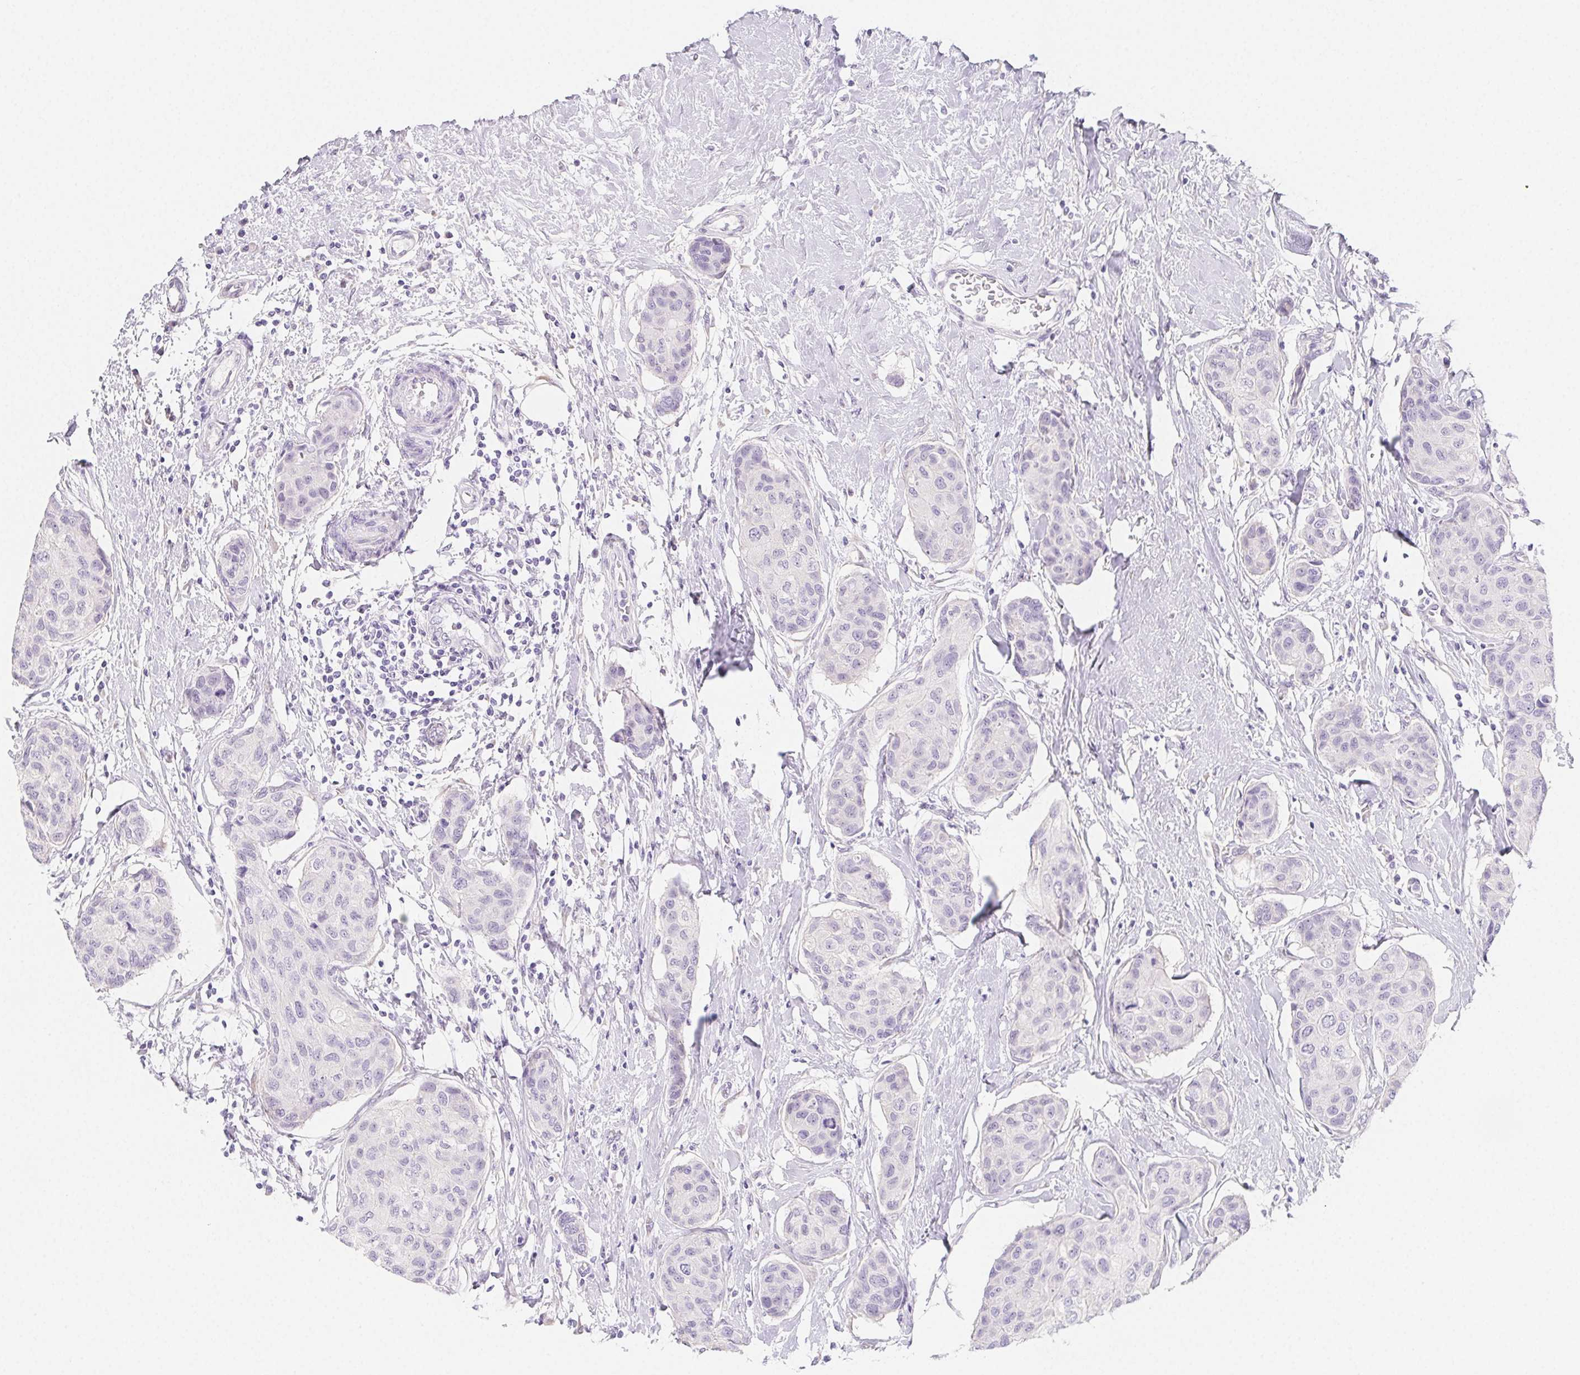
{"staining": {"intensity": "negative", "quantity": "none", "location": "none"}, "tissue": "breast cancer", "cell_type": "Tumor cells", "image_type": "cancer", "snomed": [{"axis": "morphology", "description": "Duct carcinoma"}, {"axis": "topography", "description": "Breast"}], "caption": "Tumor cells show no significant staining in breast cancer.", "gene": "ZBBX", "patient": {"sex": "female", "age": 80}}